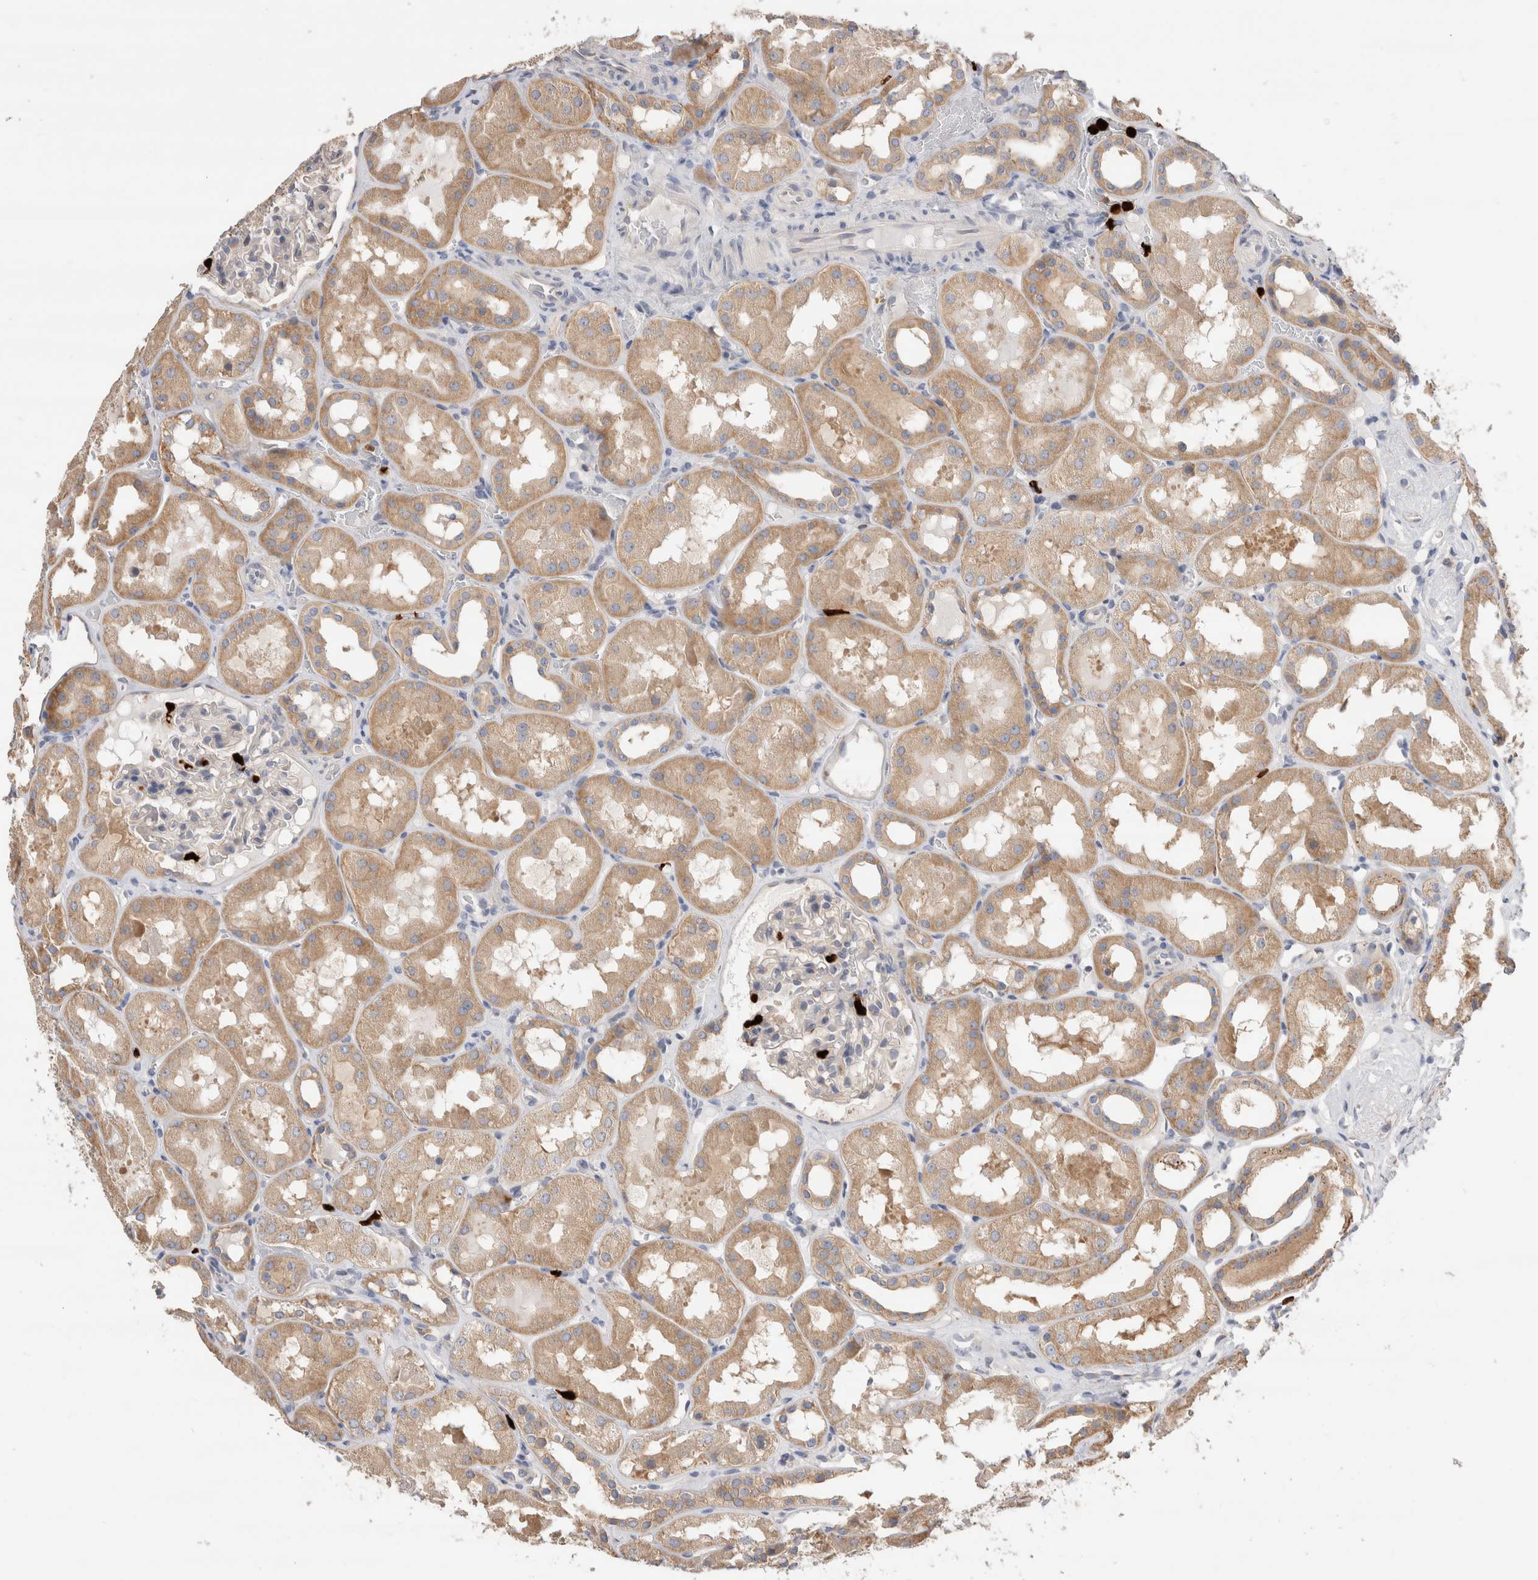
{"staining": {"intensity": "negative", "quantity": "none", "location": "none"}, "tissue": "kidney", "cell_type": "Cells in glomeruli", "image_type": "normal", "snomed": [{"axis": "morphology", "description": "Normal tissue, NOS"}, {"axis": "topography", "description": "Kidney"}, {"axis": "topography", "description": "Urinary bladder"}], "caption": "Immunohistochemical staining of normal kidney demonstrates no significant positivity in cells in glomeruli.", "gene": "NXT2", "patient": {"sex": "male", "age": 16}}